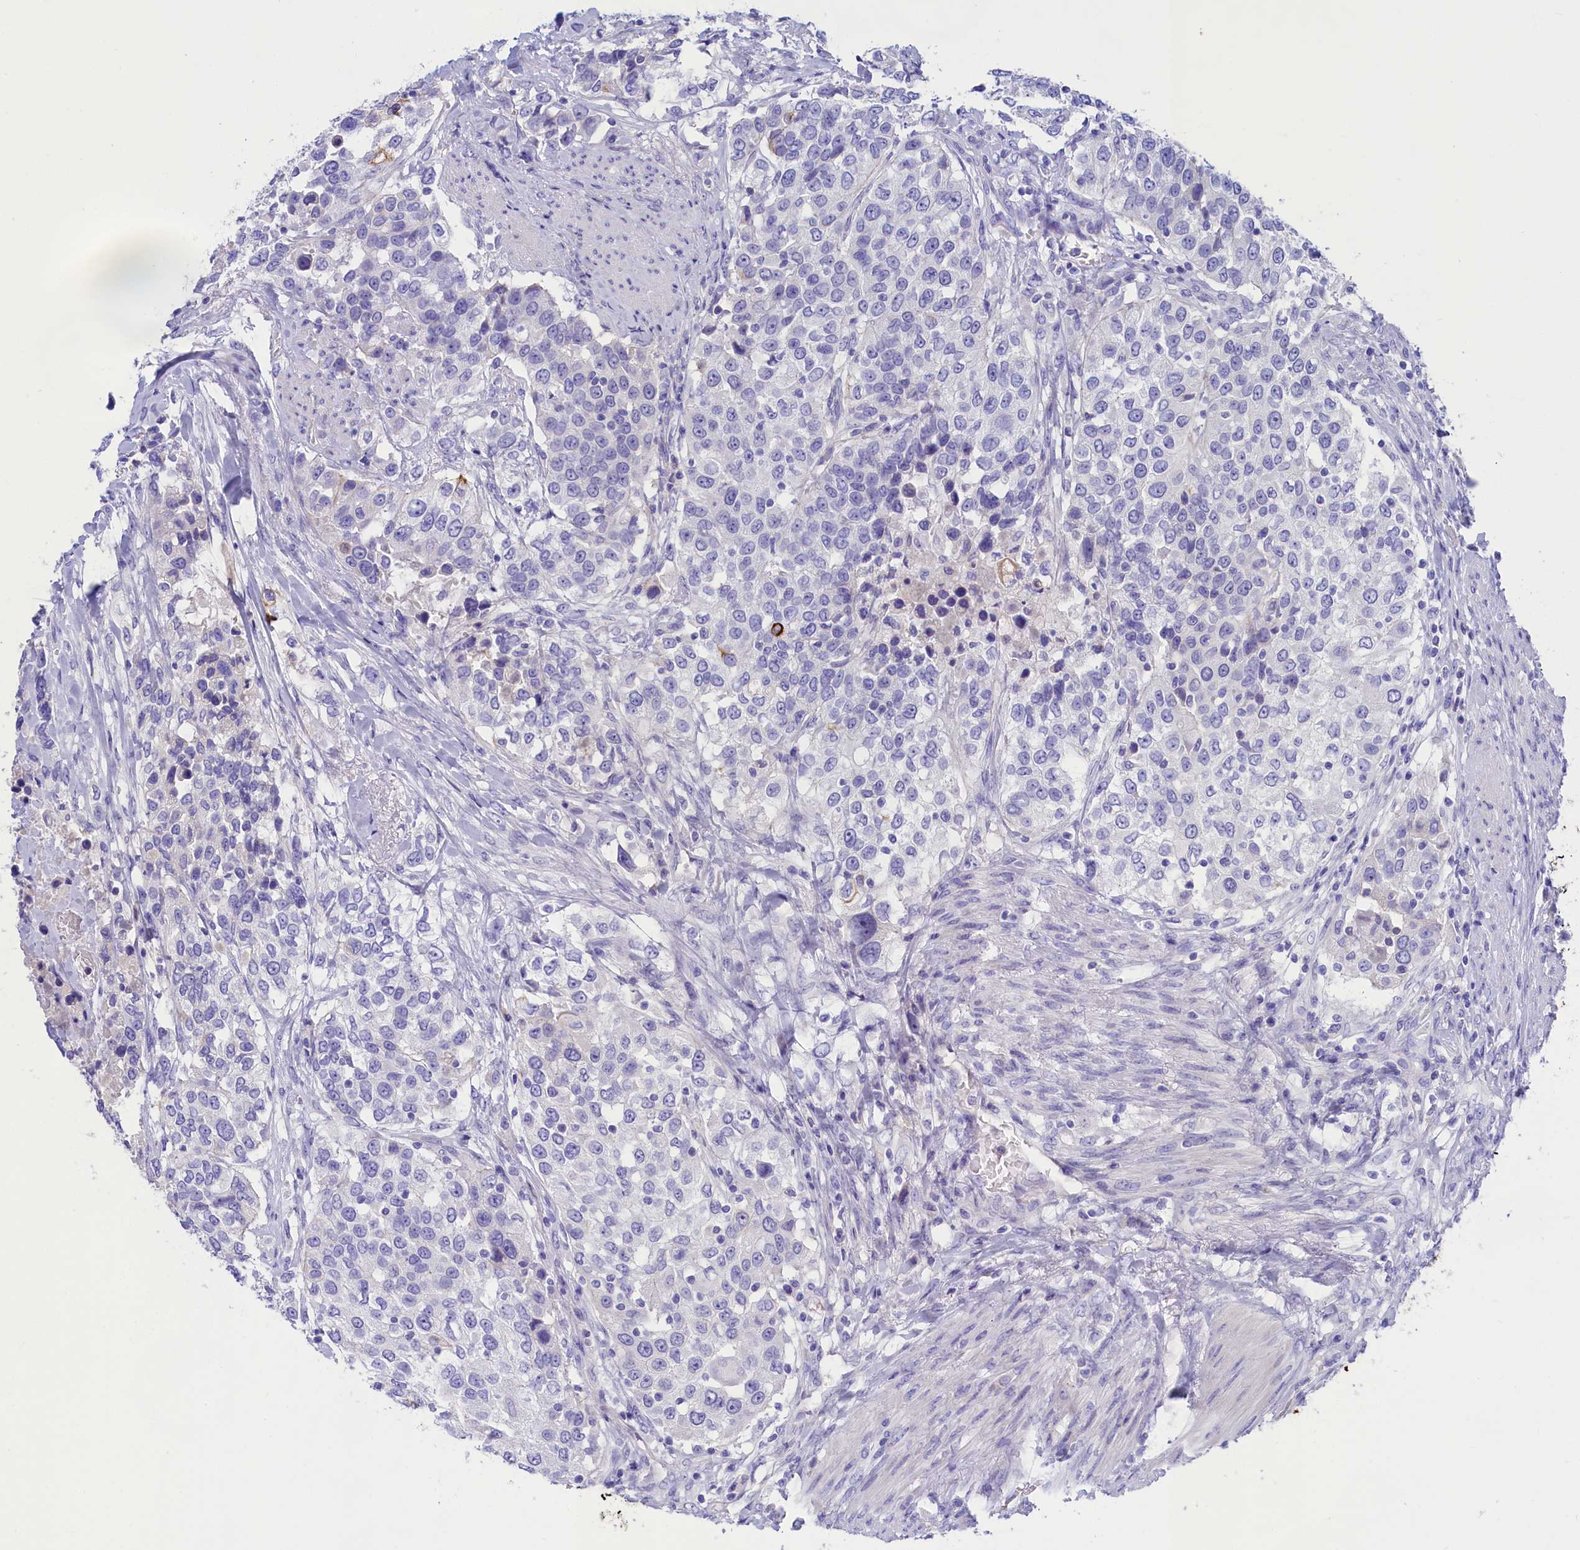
{"staining": {"intensity": "negative", "quantity": "none", "location": "none"}, "tissue": "urothelial cancer", "cell_type": "Tumor cells", "image_type": "cancer", "snomed": [{"axis": "morphology", "description": "Urothelial carcinoma, High grade"}, {"axis": "topography", "description": "Urinary bladder"}], "caption": "Immunohistochemistry (IHC) photomicrograph of urothelial carcinoma (high-grade) stained for a protein (brown), which demonstrates no expression in tumor cells.", "gene": "SULT2A1", "patient": {"sex": "female", "age": 80}}